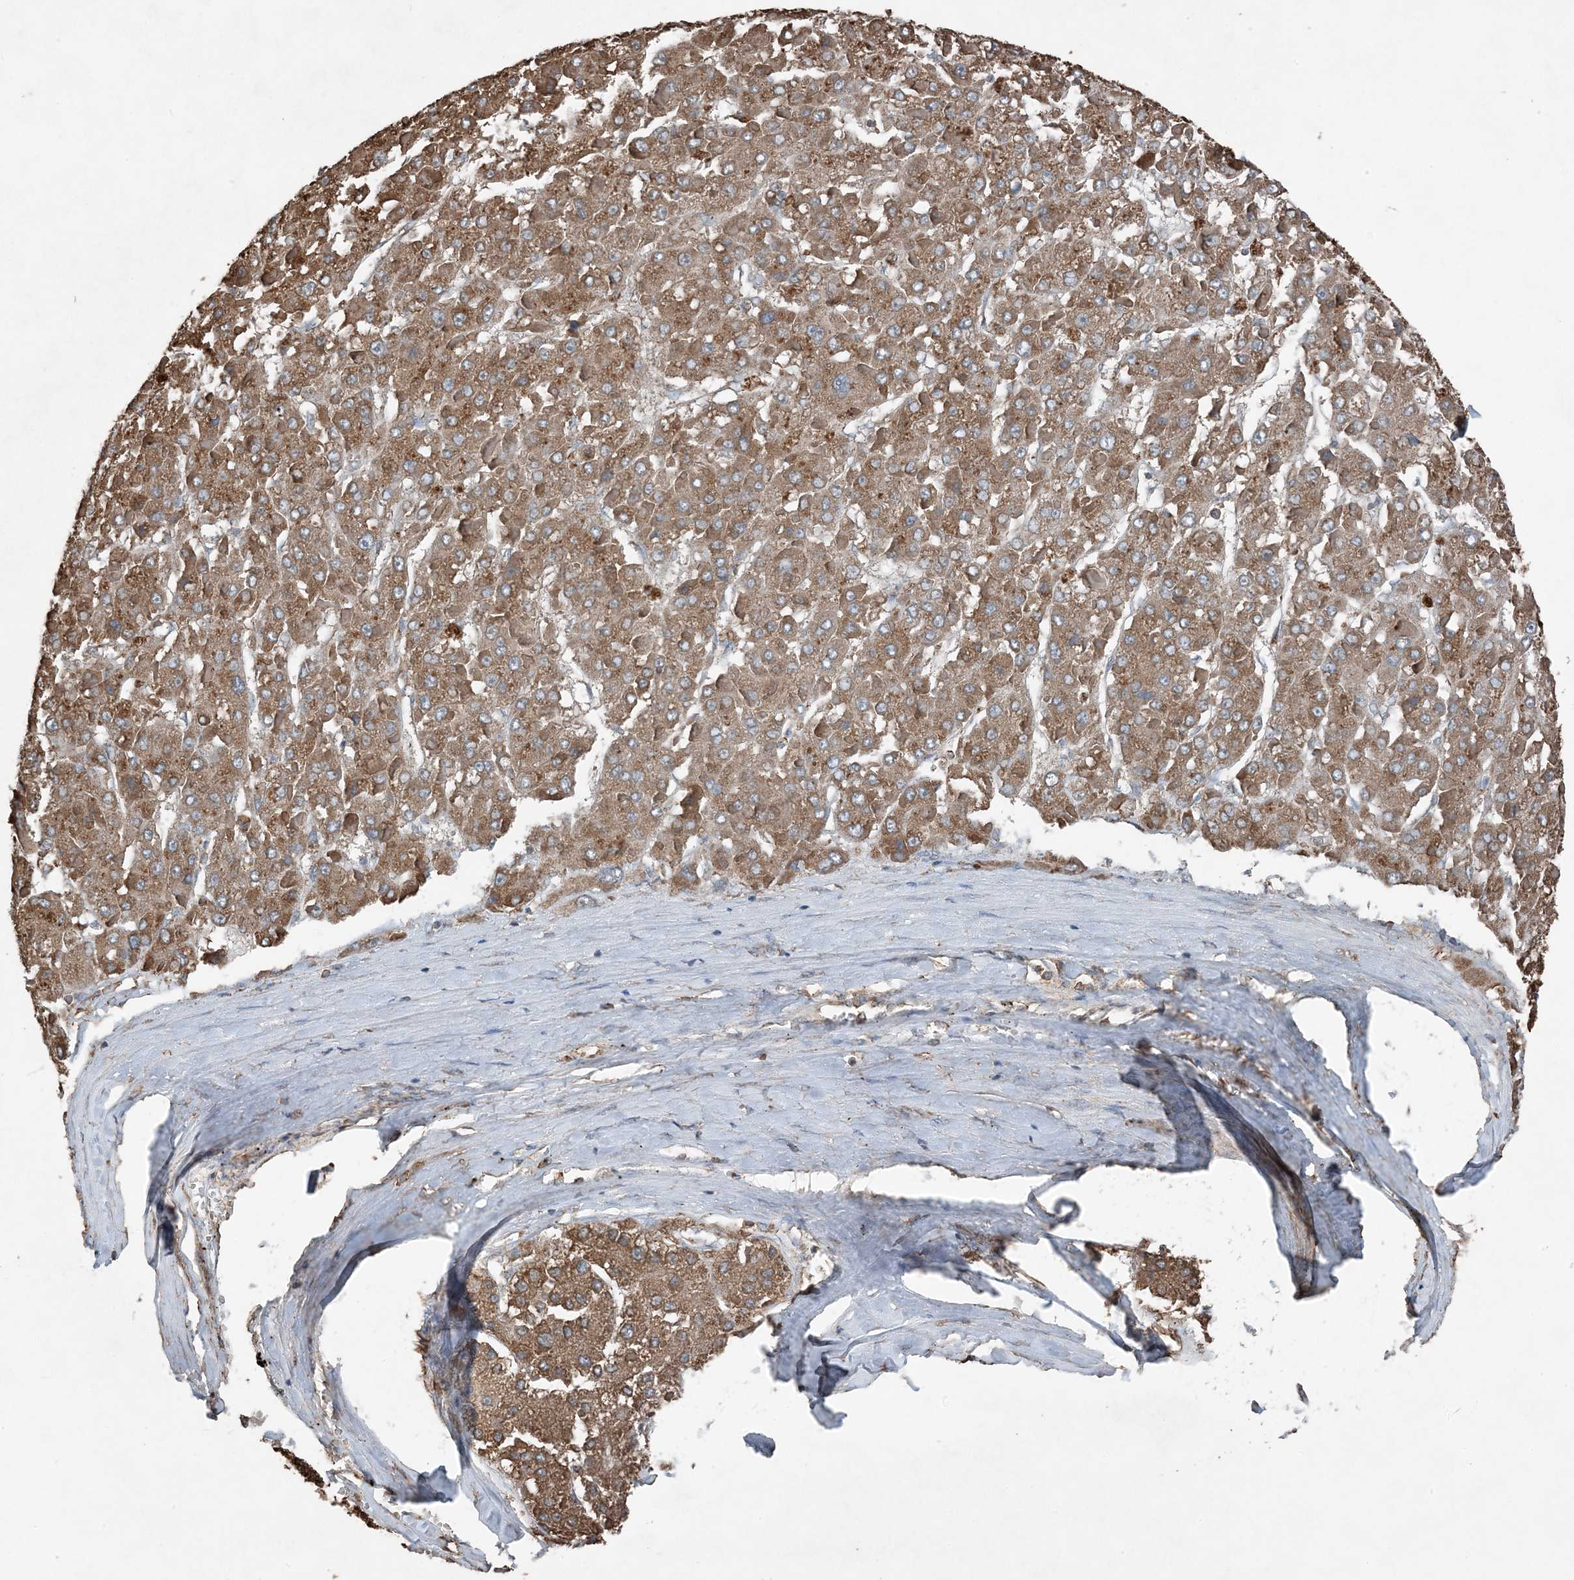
{"staining": {"intensity": "moderate", "quantity": ">75%", "location": "cytoplasmic/membranous"}, "tissue": "liver cancer", "cell_type": "Tumor cells", "image_type": "cancer", "snomed": [{"axis": "morphology", "description": "Carcinoma, Hepatocellular, NOS"}, {"axis": "topography", "description": "Liver"}], "caption": "Approximately >75% of tumor cells in human liver cancer display moderate cytoplasmic/membranous protein staining as visualized by brown immunohistochemical staining.", "gene": "PDIA6", "patient": {"sex": "female", "age": 73}}